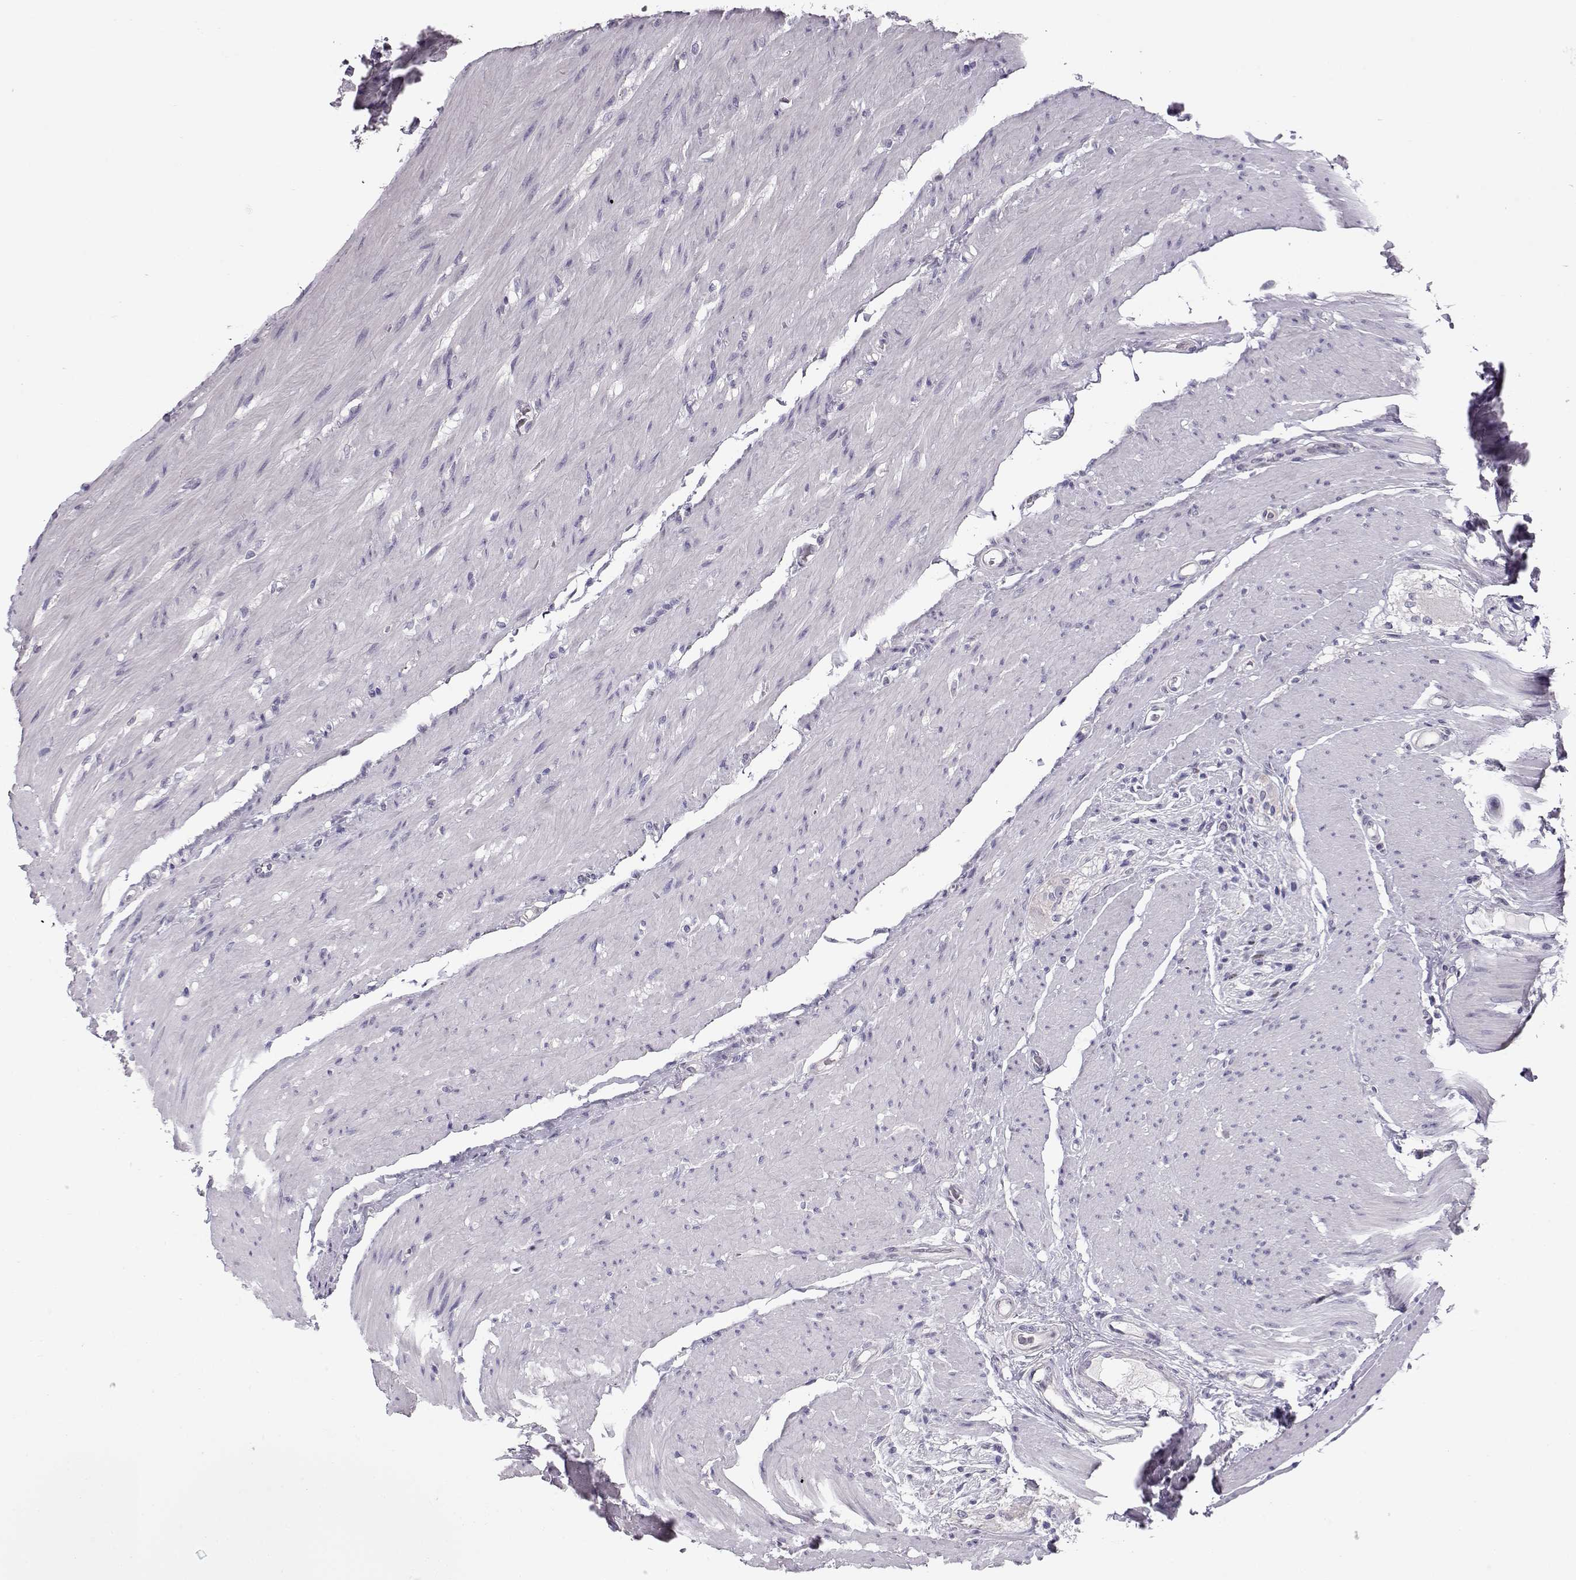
{"staining": {"intensity": "negative", "quantity": "none", "location": "none"}, "tissue": "colon", "cell_type": "Endothelial cells", "image_type": "normal", "snomed": [{"axis": "morphology", "description": "Normal tissue, NOS"}, {"axis": "topography", "description": "Colon"}], "caption": "Immunohistochemical staining of benign human colon displays no significant positivity in endothelial cells.", "gene": "GRK1", "patient": {"sex": "female", "age": 65}}